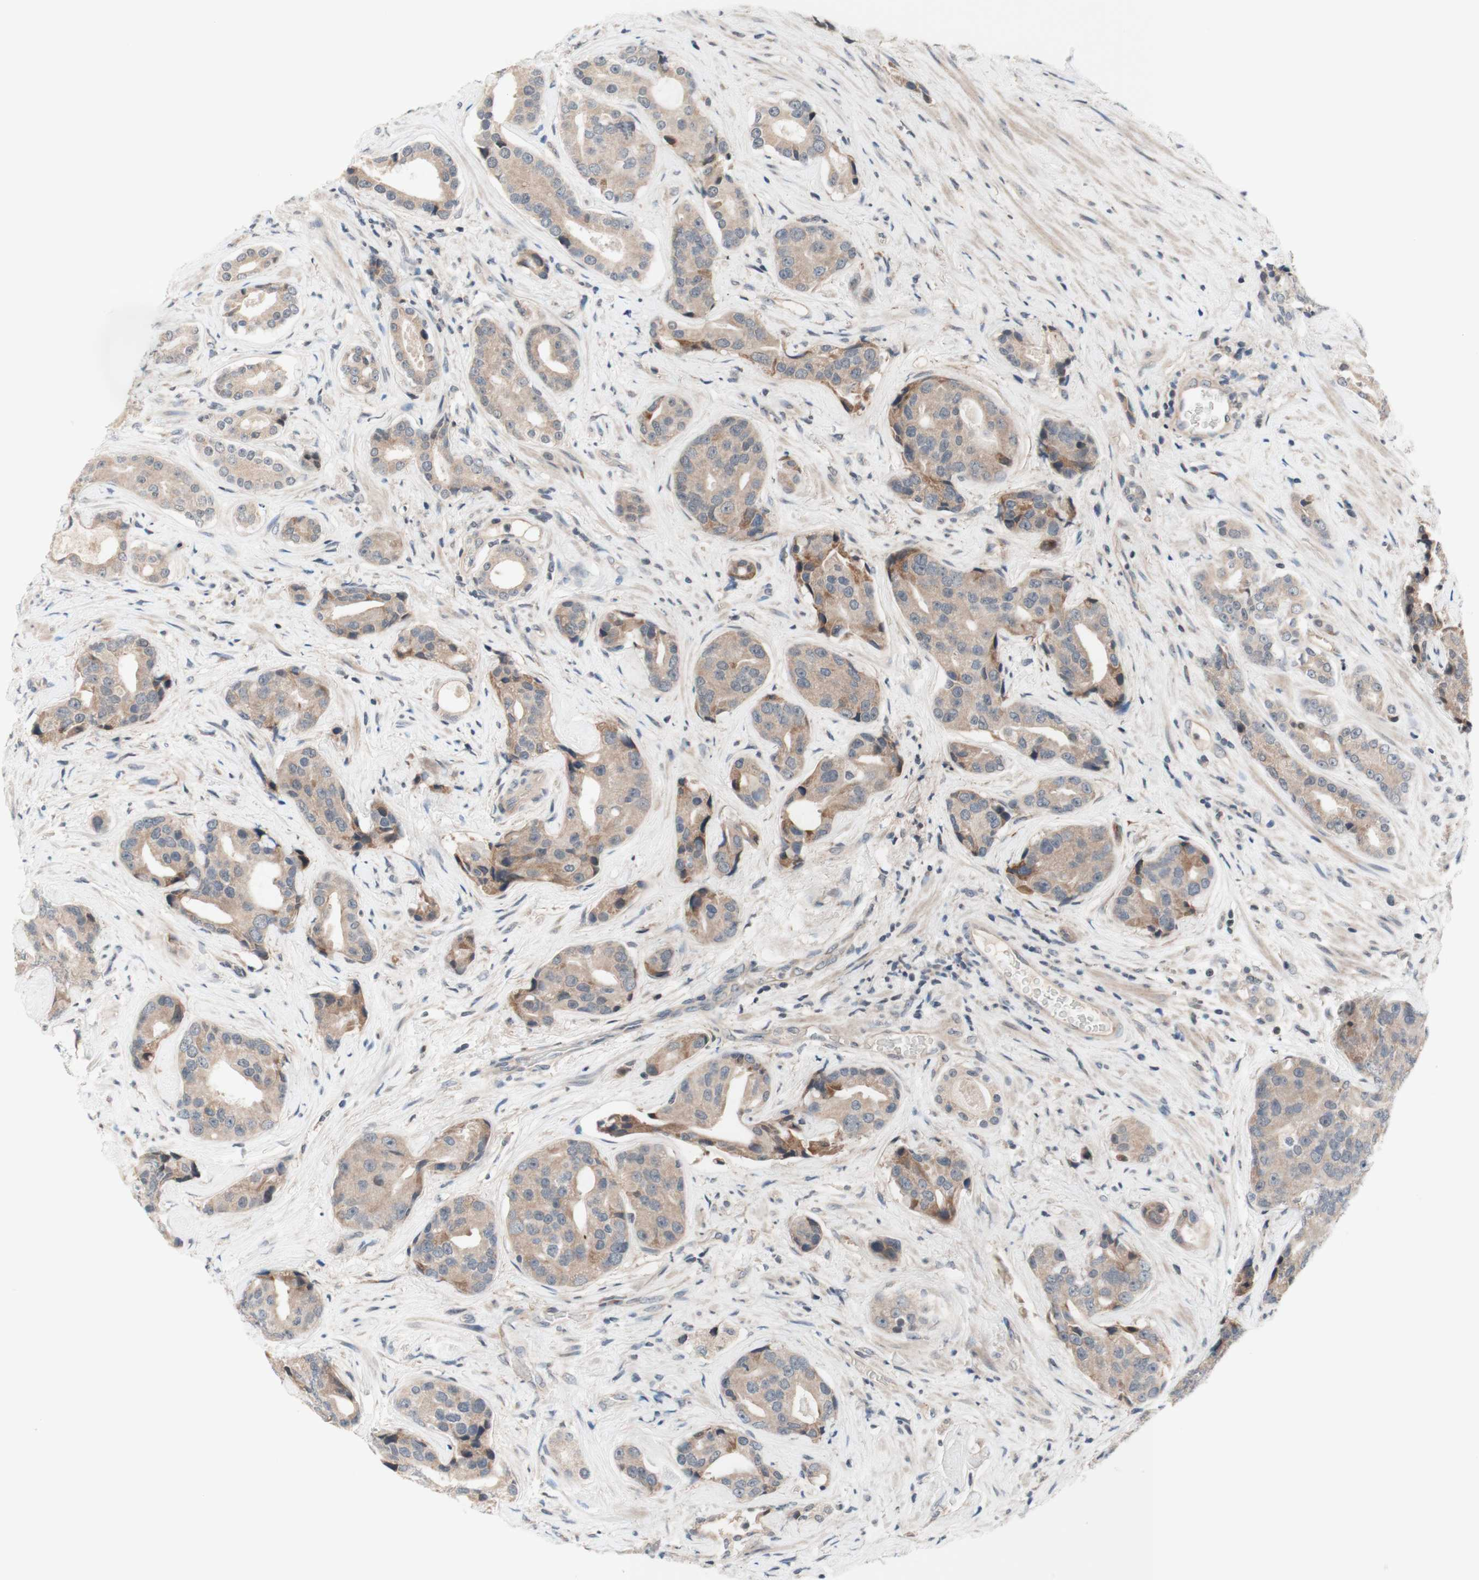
{"staining": {"intensity": "weak", "quantity": ">75%", "location": "cytoplasmic/membranous"}, "tissue": "prostate cancer", "cell_type": "Tumor cells", "image_type": "cancer", "snomed": [{"axis": "morphology", "description": "Adenocarcinoma, High grade"}, {"axis": "topography", "description": "Prostate"}], "caption": "Immunohistochemistry micrograph of neoplastic tissue: prostate cancer (high-grade adenocarcinoma) stained using immunohistochemistry (IHC) reveals low levels of weak protein expression localized specifically in the cytoplasmic/membranous of tumor cells, appearing as a cytoplasmic/membranous brown color.", "gene": "CD55", "patient": {"sex": "male", "age": 71}}